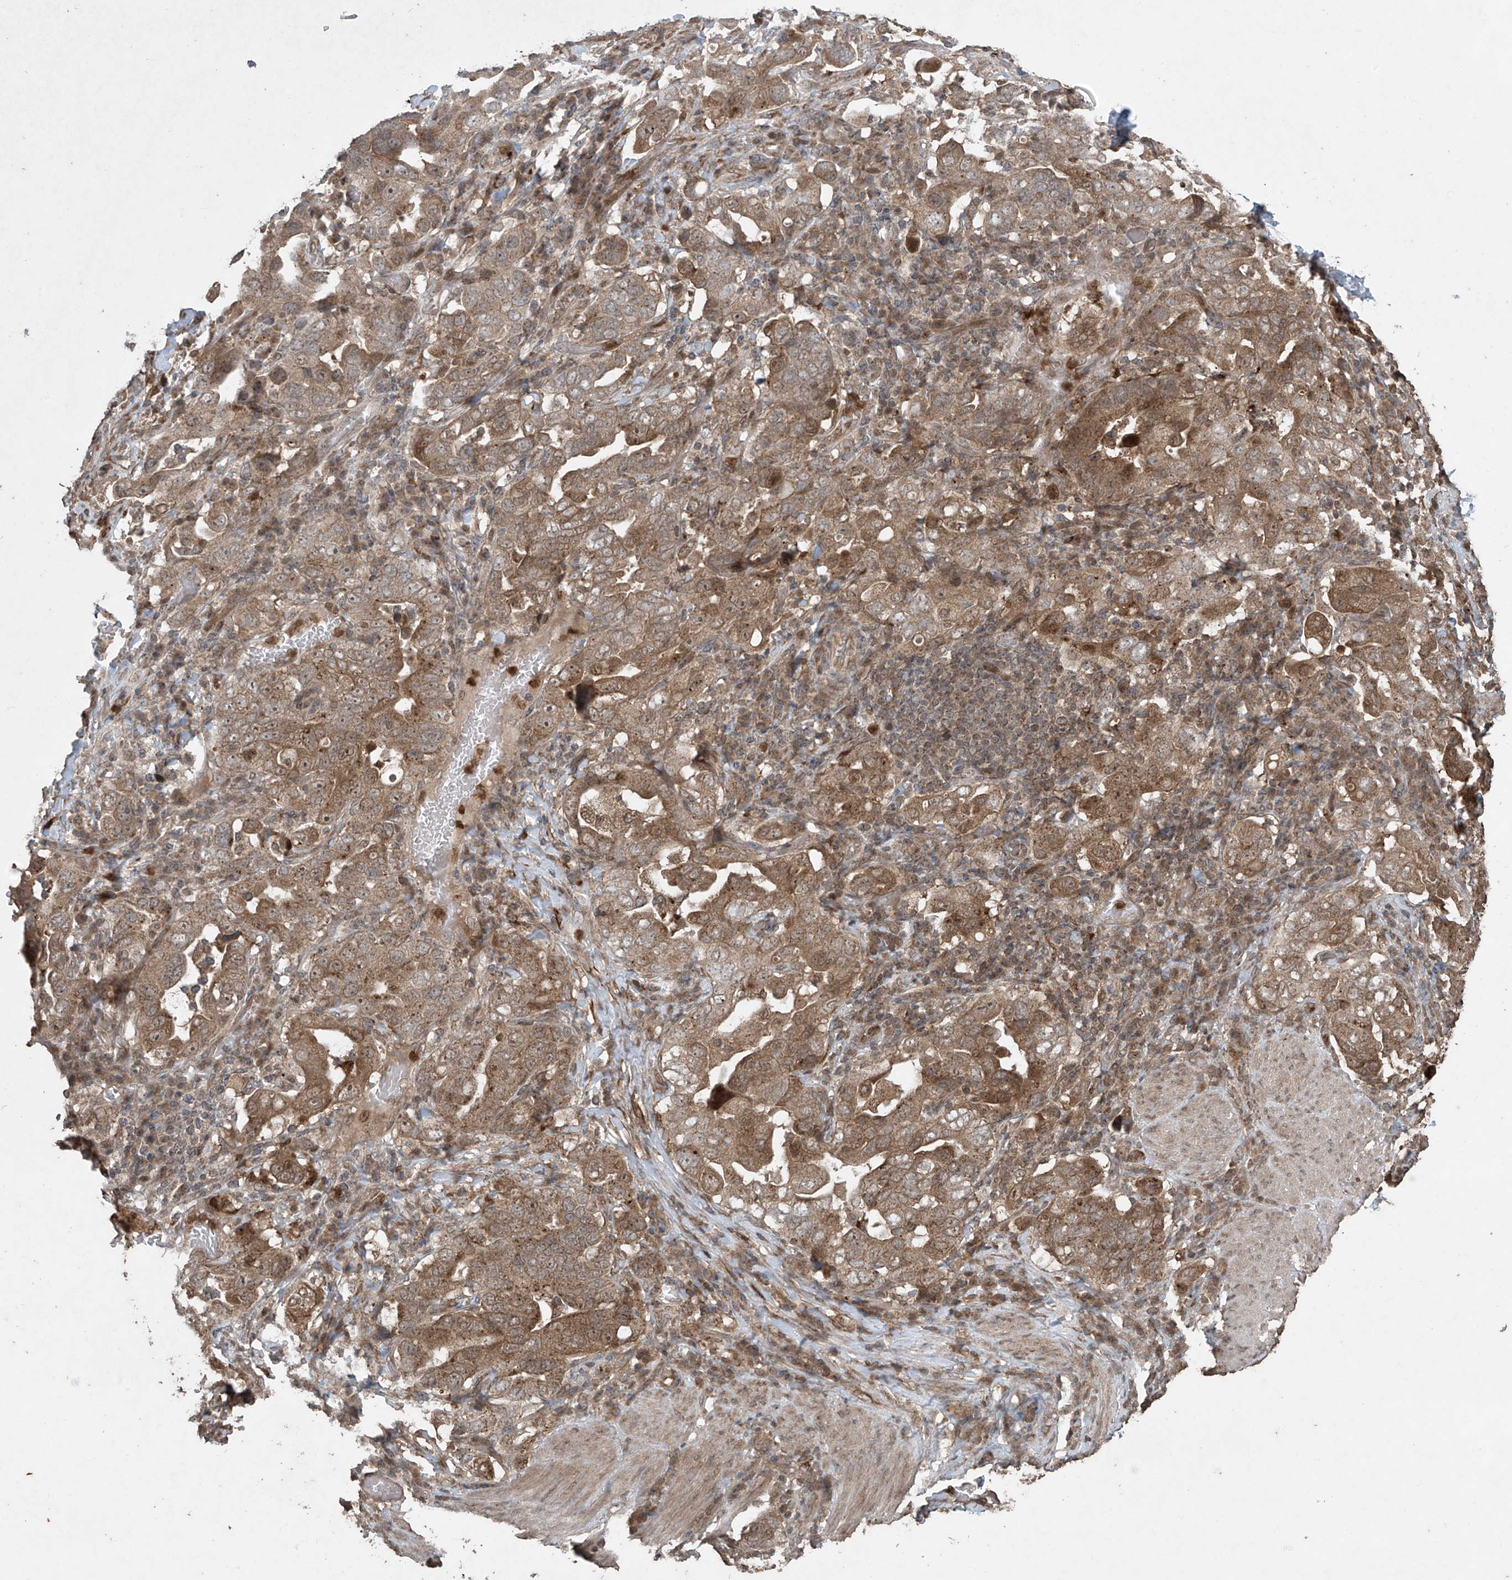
{"staining": {"intensity": "moderate", "quantity": ">75%", "location": "cytoplasmic/membranous"}, "tissue": "stomach cancer", "cell_type": "Tumor cells", "image_type": "cancer", "snomed": [{"axis": "morphology", "description": "Adenocarcinoma, NOS"}, {"axis": "topography", "description": "Stomach, upper"}], "caption": "Immunohistochemistry (IHC) of adenocarcinoma (stomach) demonstrates medium levels of moderate cytoplasmic/membranous staining in approximately >75% of tumor cells.", "gene": "PGPEP1", "patient": {"sex": "male", "age": 62}}